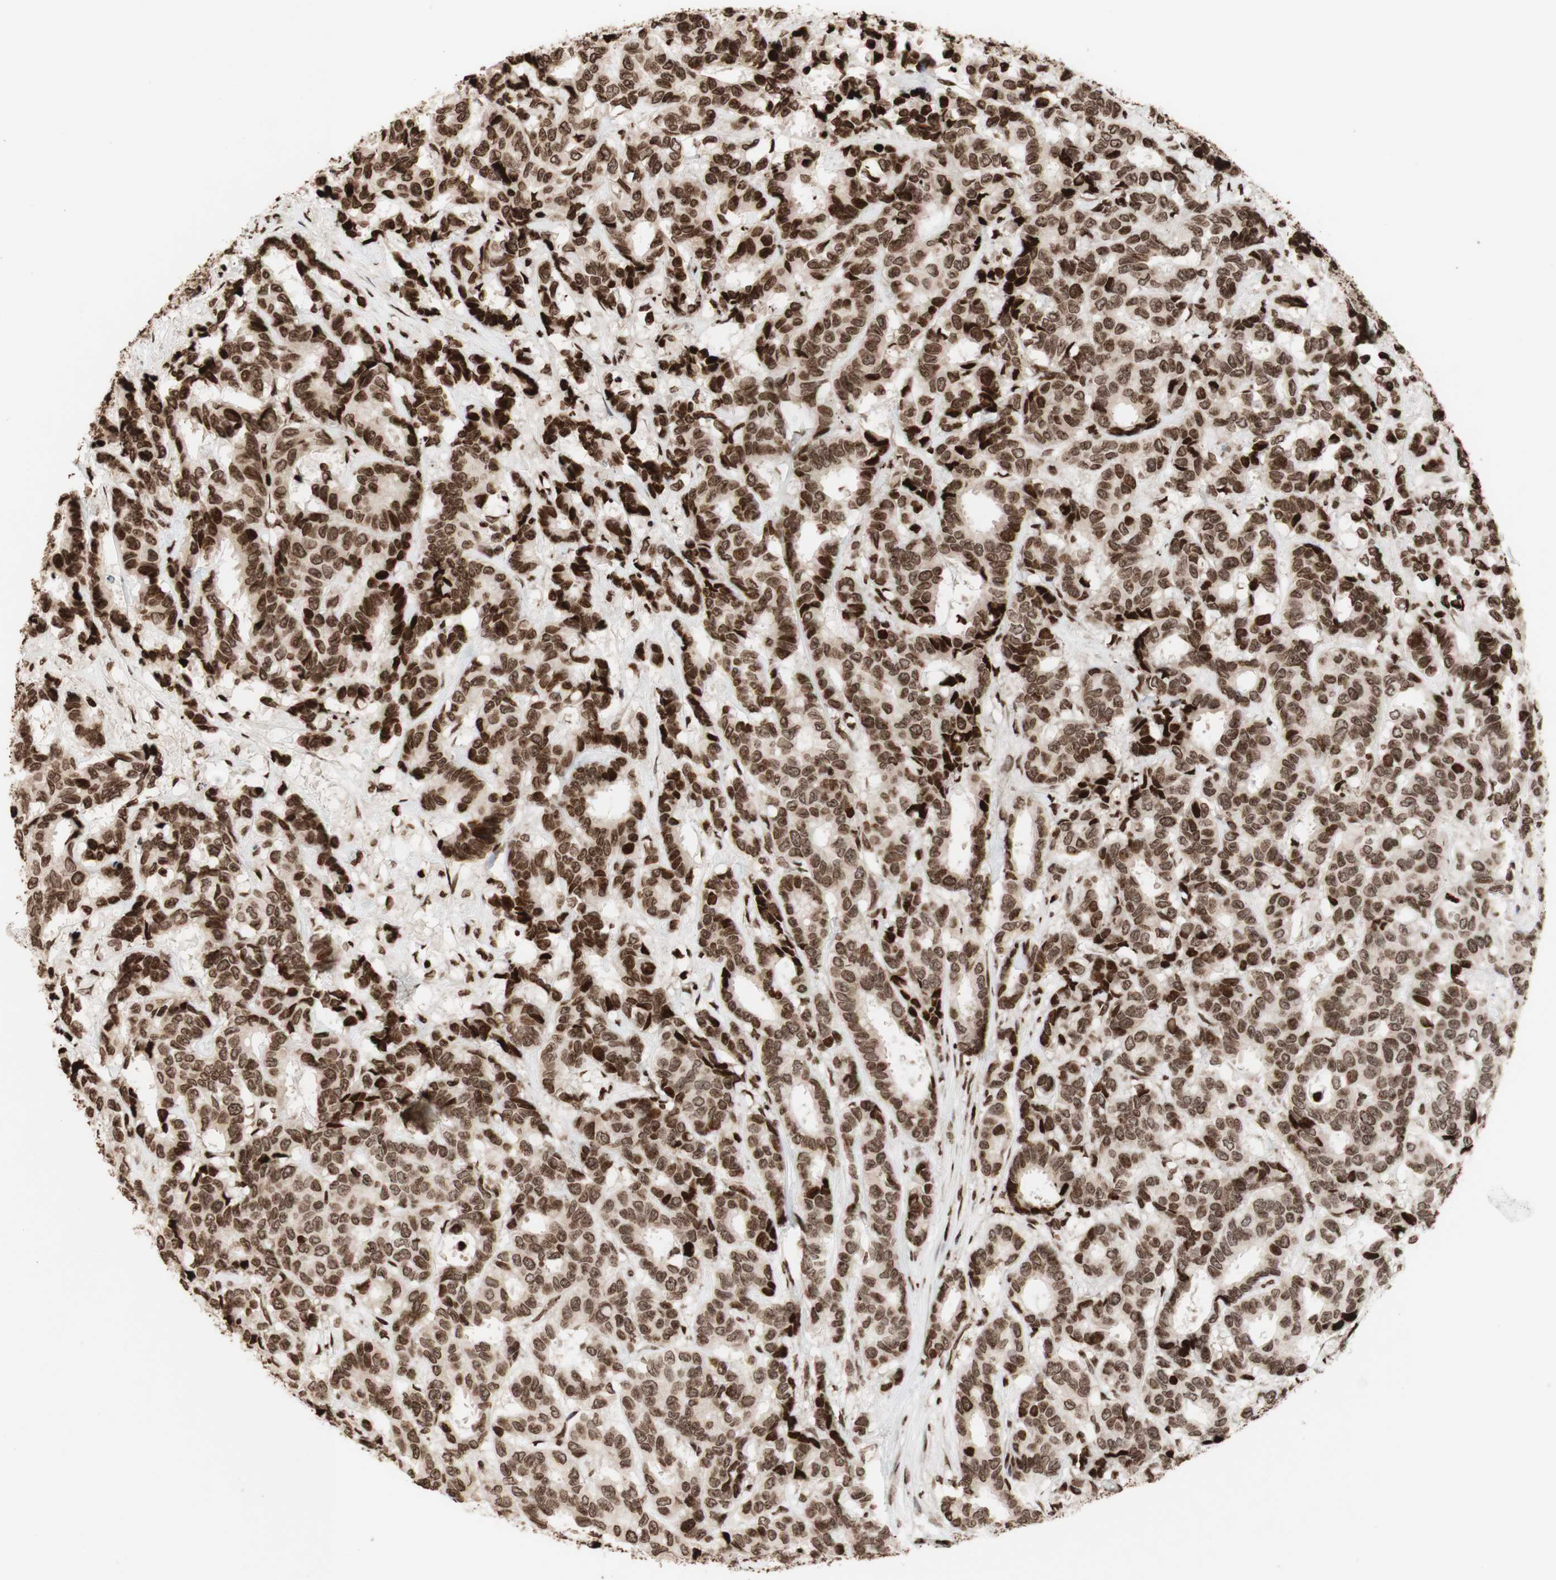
{"staining": {"intensity": "strong", "quantity": ">75%", "location": "nuclear"}, "tissue": "breast cancer", "cell_type": "Tumor cells", "image_type": "cancer", "snomed": [{"axis": "morphology", "description": "Duct carcinoma"}, {"axis": "topography", "description": "Breast"}], "caption": "Tumor cells display high levels of strong nuclear positivity in approximately >75% of cells in breast infiltrating ductal carcinoma.", "gene": "NCAPD2", "patient": {"sex": "female", "age": 87}}